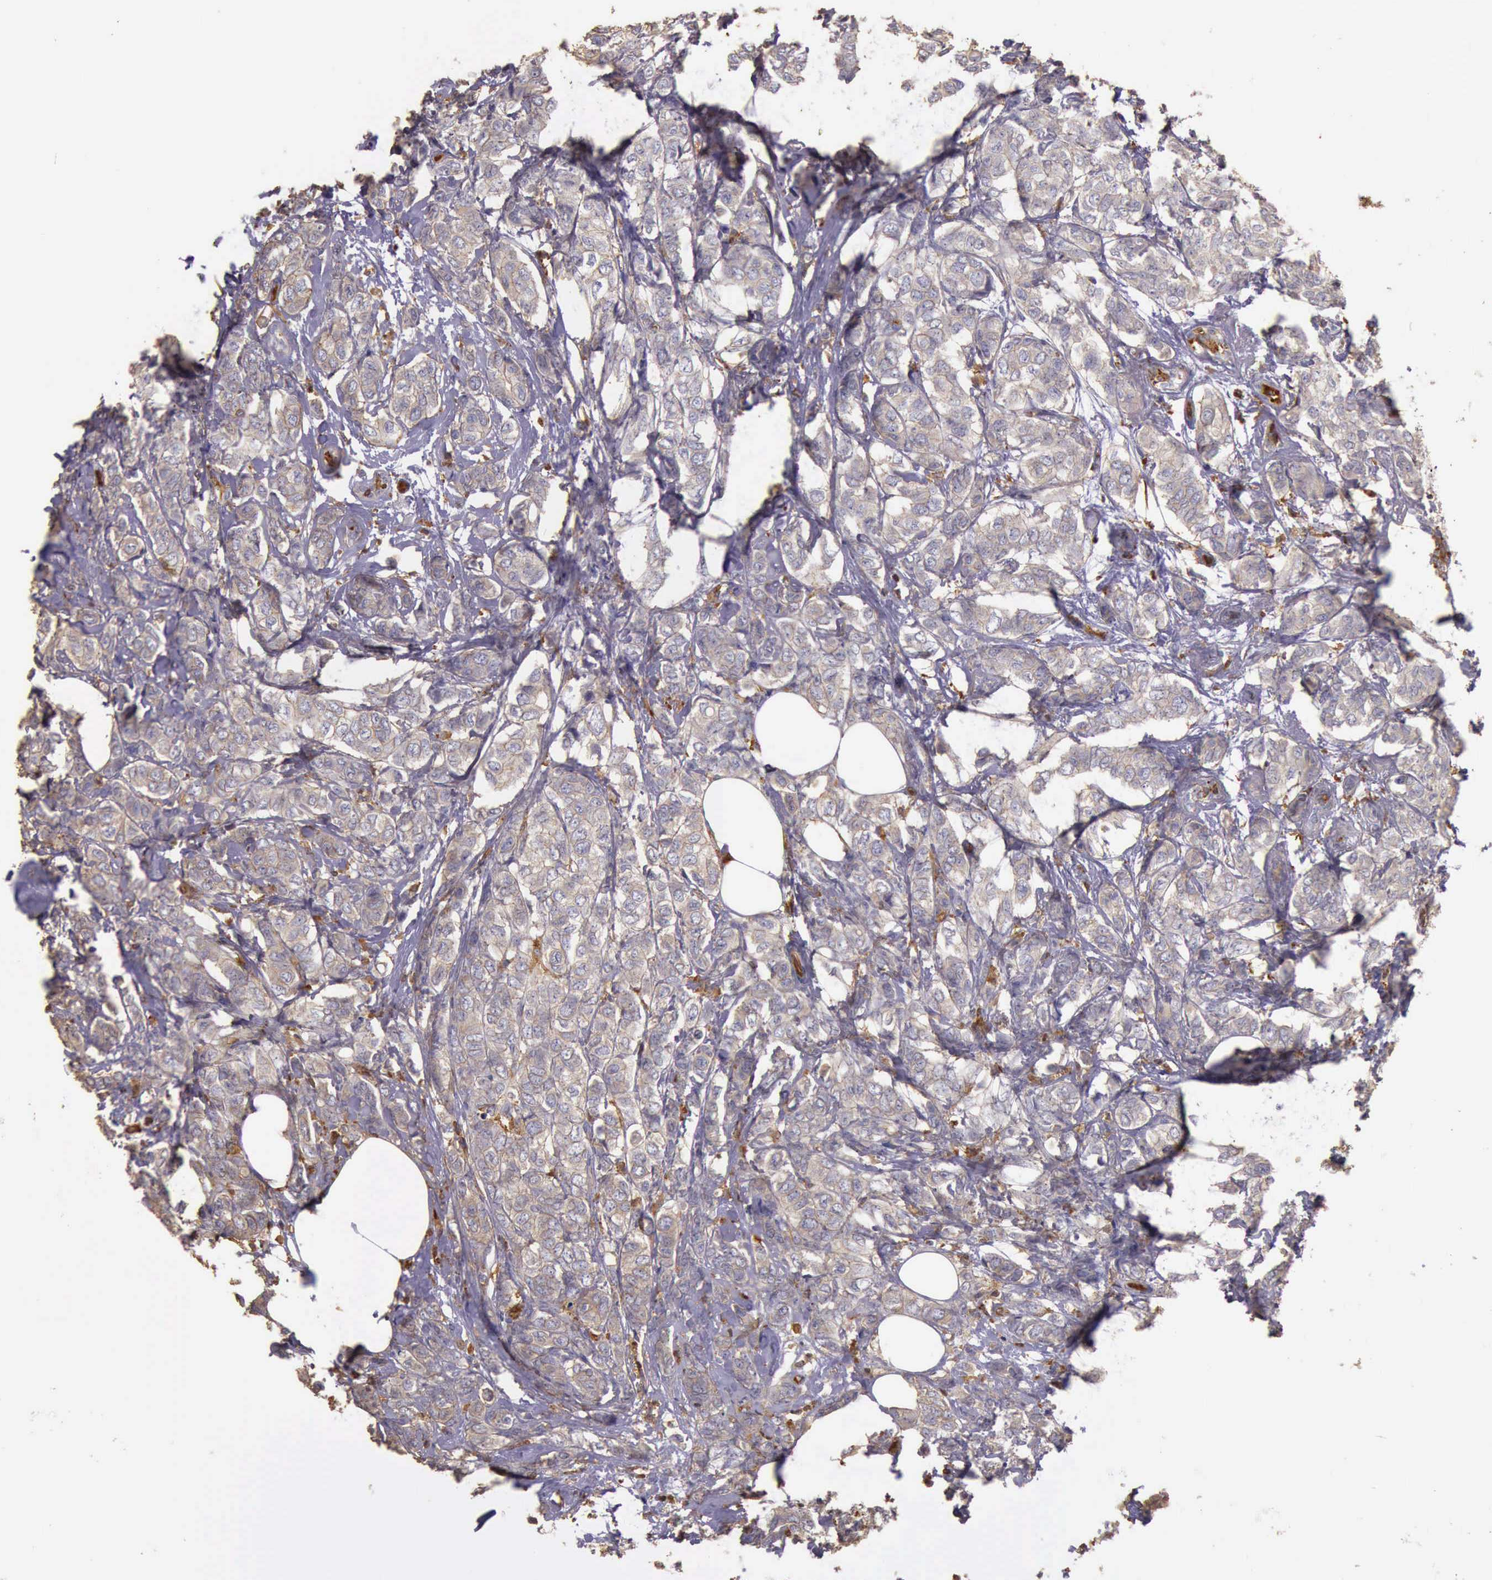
{"staining": {"intensity": "weak", "quantity": "<25%", "location": "cytoplasmic/membranous"}, "tissue": "breast cancer", "cell_type": "Tumor cells", "image_type": "cancer", "snomed": [{"axis": "morphology", "description": "Lobular carcinoma"}, {"axis": "topography", "description": "Breast"}], "caption": "Lobular carcinoma (breast) was stained to show a protein in brown. There is no significant staining in tumor cells.", "gene": "ARHGAP4", "patient": {"sex": "female", "age": 60}}